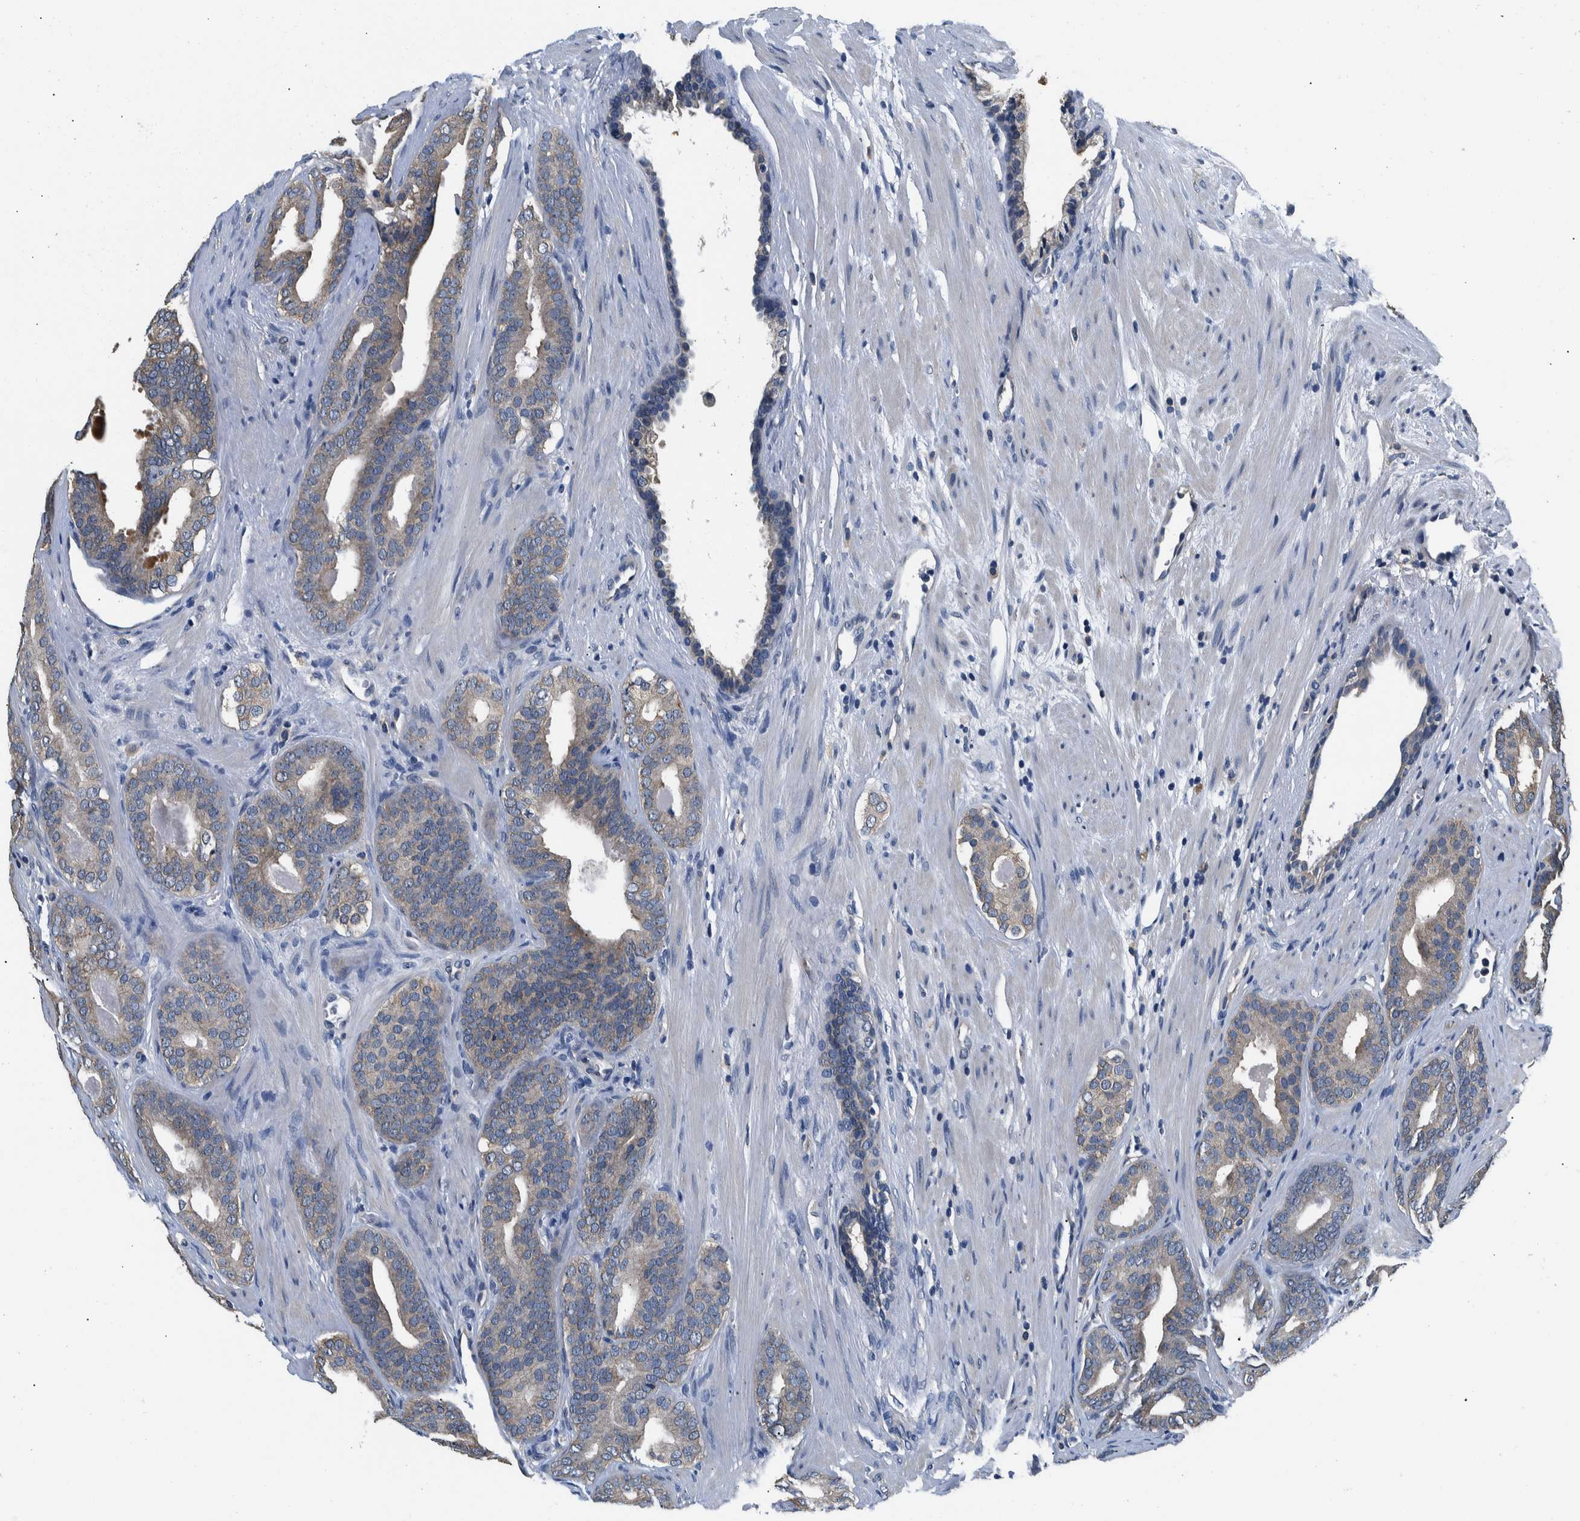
{"staining": {"intensity": "weak", "quantity": ">75%", "location": "cytoplasmic/membranous"}, "tissue": "prostate cancer", "cell_type": "Tumor cells", "image_type": "cancer", "snomed": [{"axis": "morphology", "description": "Adenocarcinoma, High grade"}, {"axis": "topography", "description": "Prostate"}], "caption": "An image showing weak cytoplasmic/membranous positivity in about >75% of tumor cells in high-grade adenocarcinoma (prostate), as visualized by brown immunohistochemical staining.", "gene": "NIBAN2", "patient": {"sex": "male", "age": 60}}